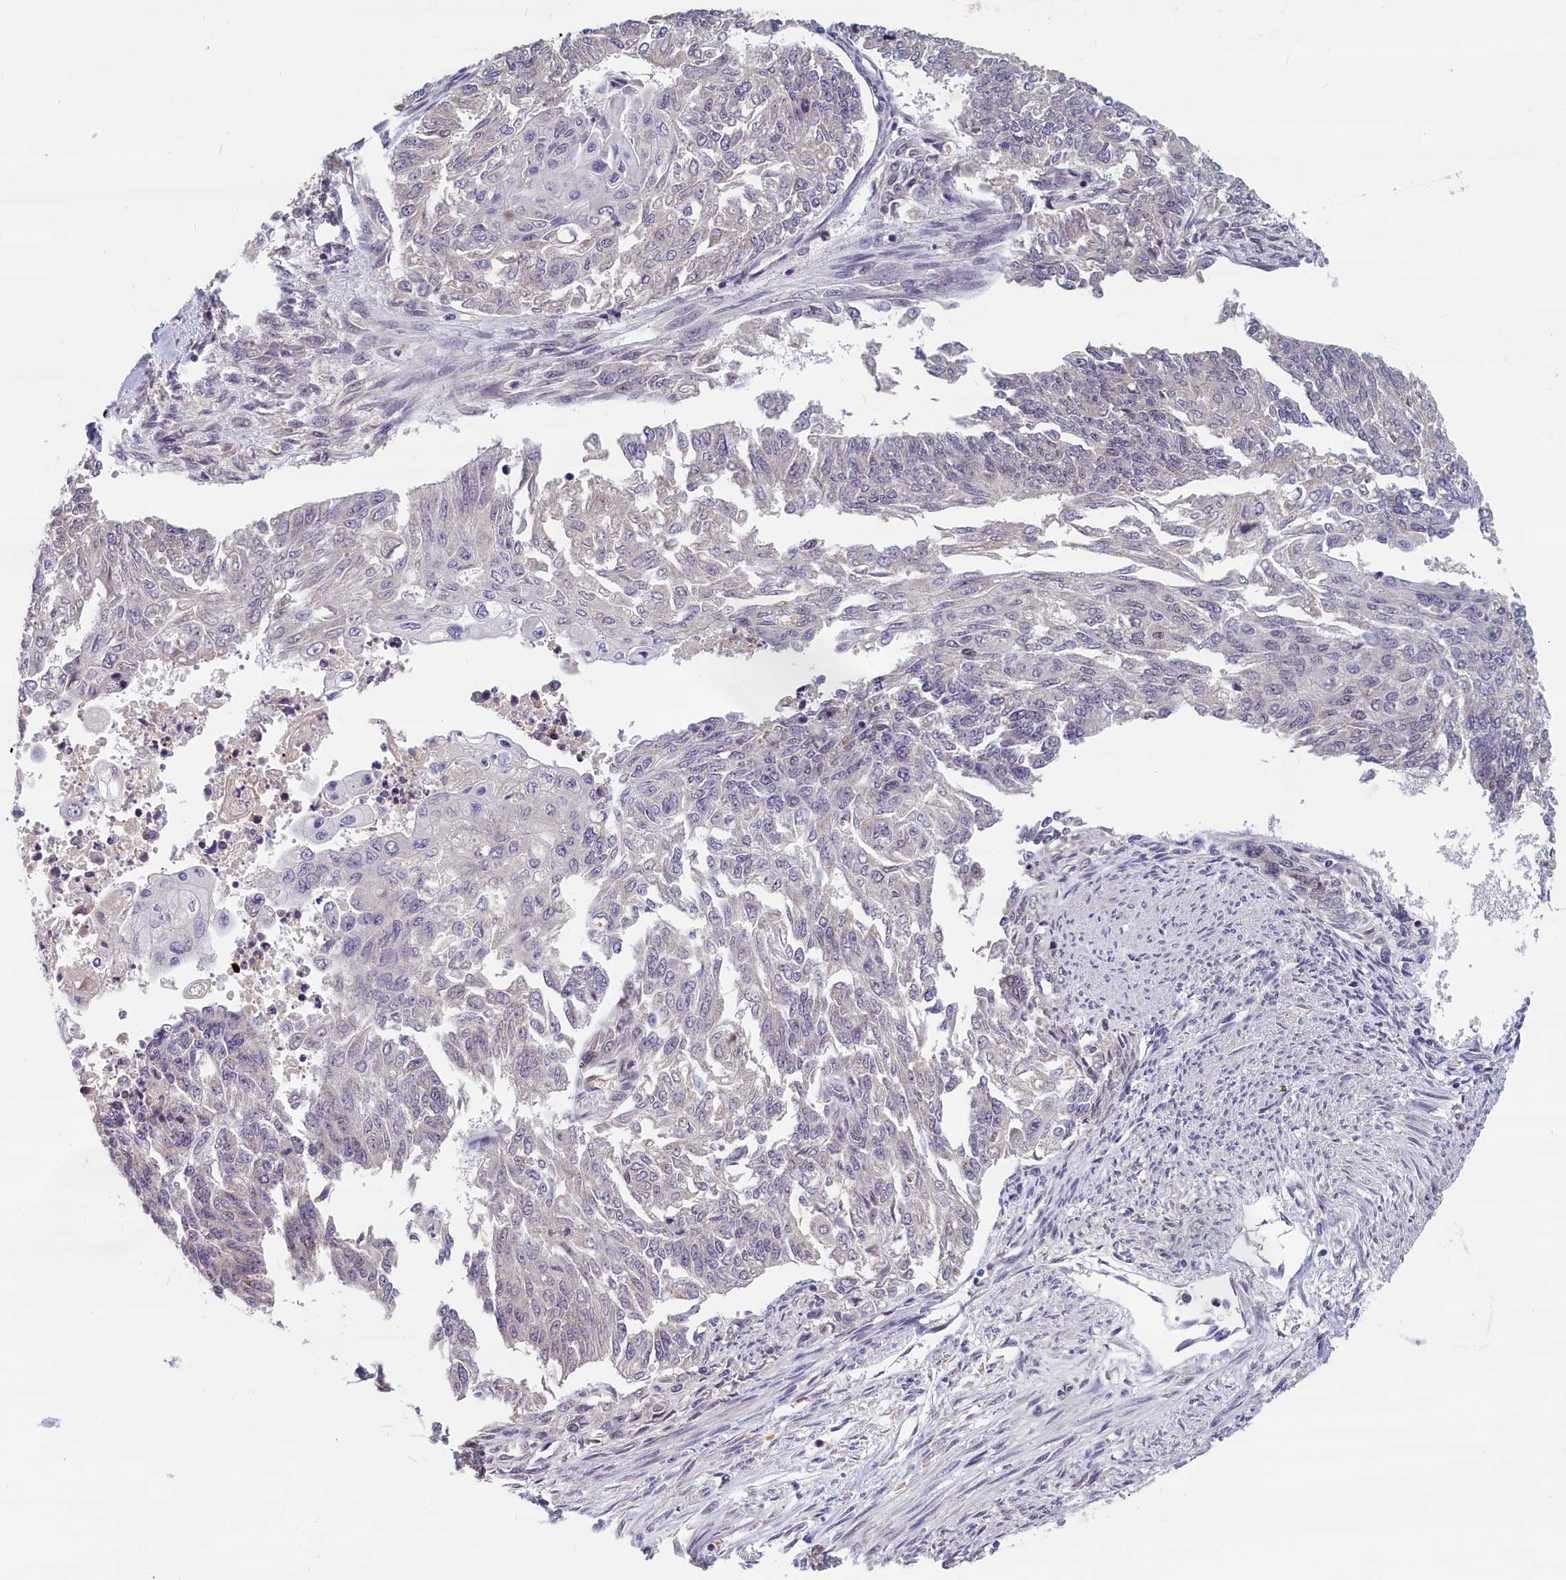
{"staining": {"intensity": "negative", "quantity": "none", "location": "none"}, "tissue": "endometrial cancer", "cell_type": "Tumor cells", "image_type": "cancer", "snomed": [{"axis": "morphology", "description": "Adenocarcinoma, NOS"}, {"axis": "topography", "description": "Endometrium"}], "caption": "Tumor cells are negative for brown protein staining in endometrial cancer. Brightfield microscopy of immunohistochemistry stained with DAB (3,3'-diaminobenzidine) (brown) and hematoxylin (blue), captured at high magnification.", "gene": "KCNK6", "patient": {"sex": "female", "age": 32}}